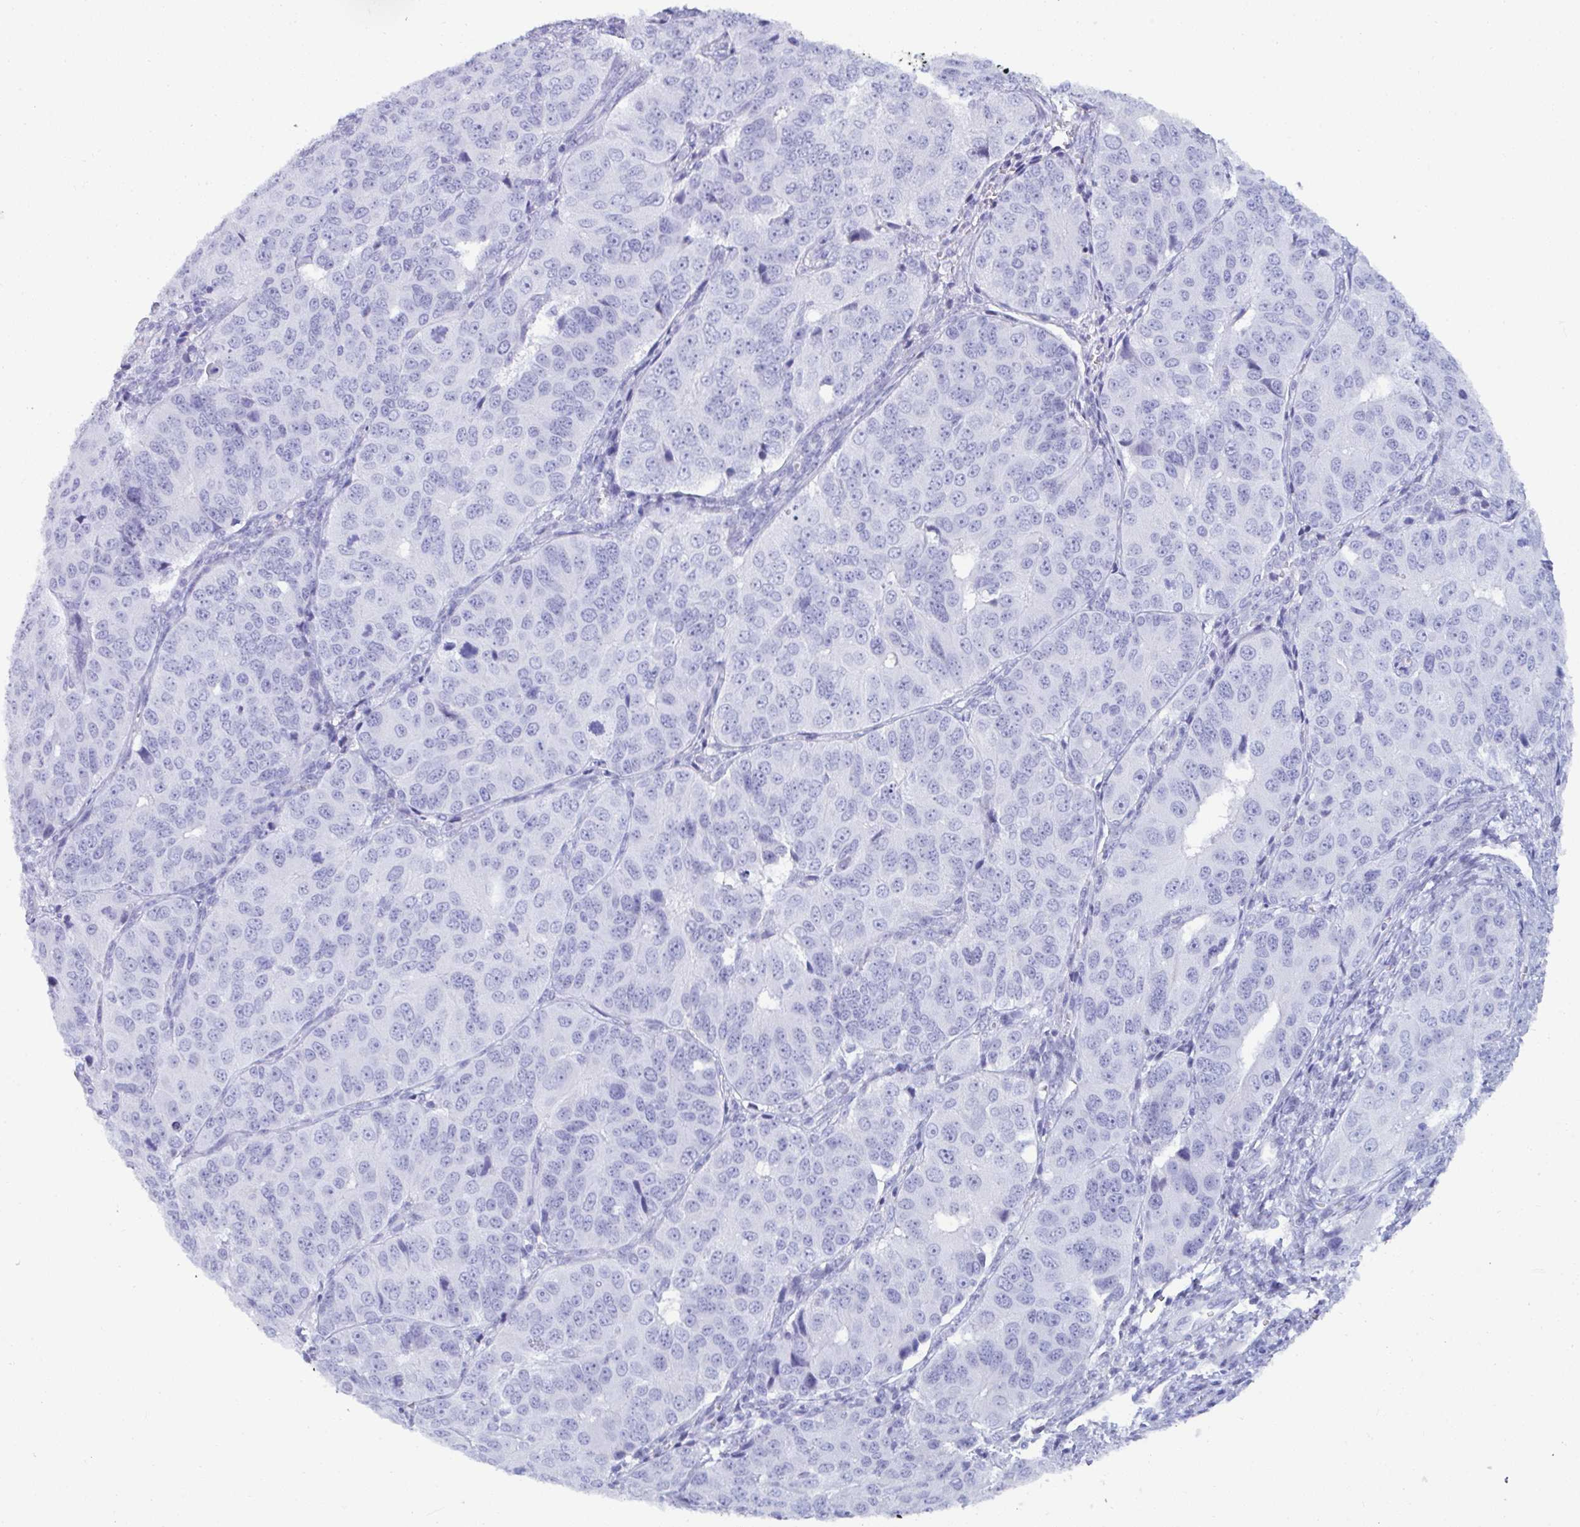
{"staining": {"intensity": "negative", "quantity": "none", "location": "none"}, "tissue": "ovarian cancer", "cell_type": "Tumor cells", "image_type": "cancer", "snomed": [{"axis": "morphology", "description": "Carcinoma, endometroid"}, {"axis": "topography", "description": "Ovary"}], "caption": "DAB immunohistochemical staining of human ovarian cancer (endometroid carcinoma) shows no significant expression in tumor cells. Brightfield microscopy of IHC stained with DAB (3,3'-diaminobenzidine) (brown) and hematoxylin (blue), captured at high magnification.", "gene": "MRGPRG", "patient": {"sex": "female", "age": 51}}